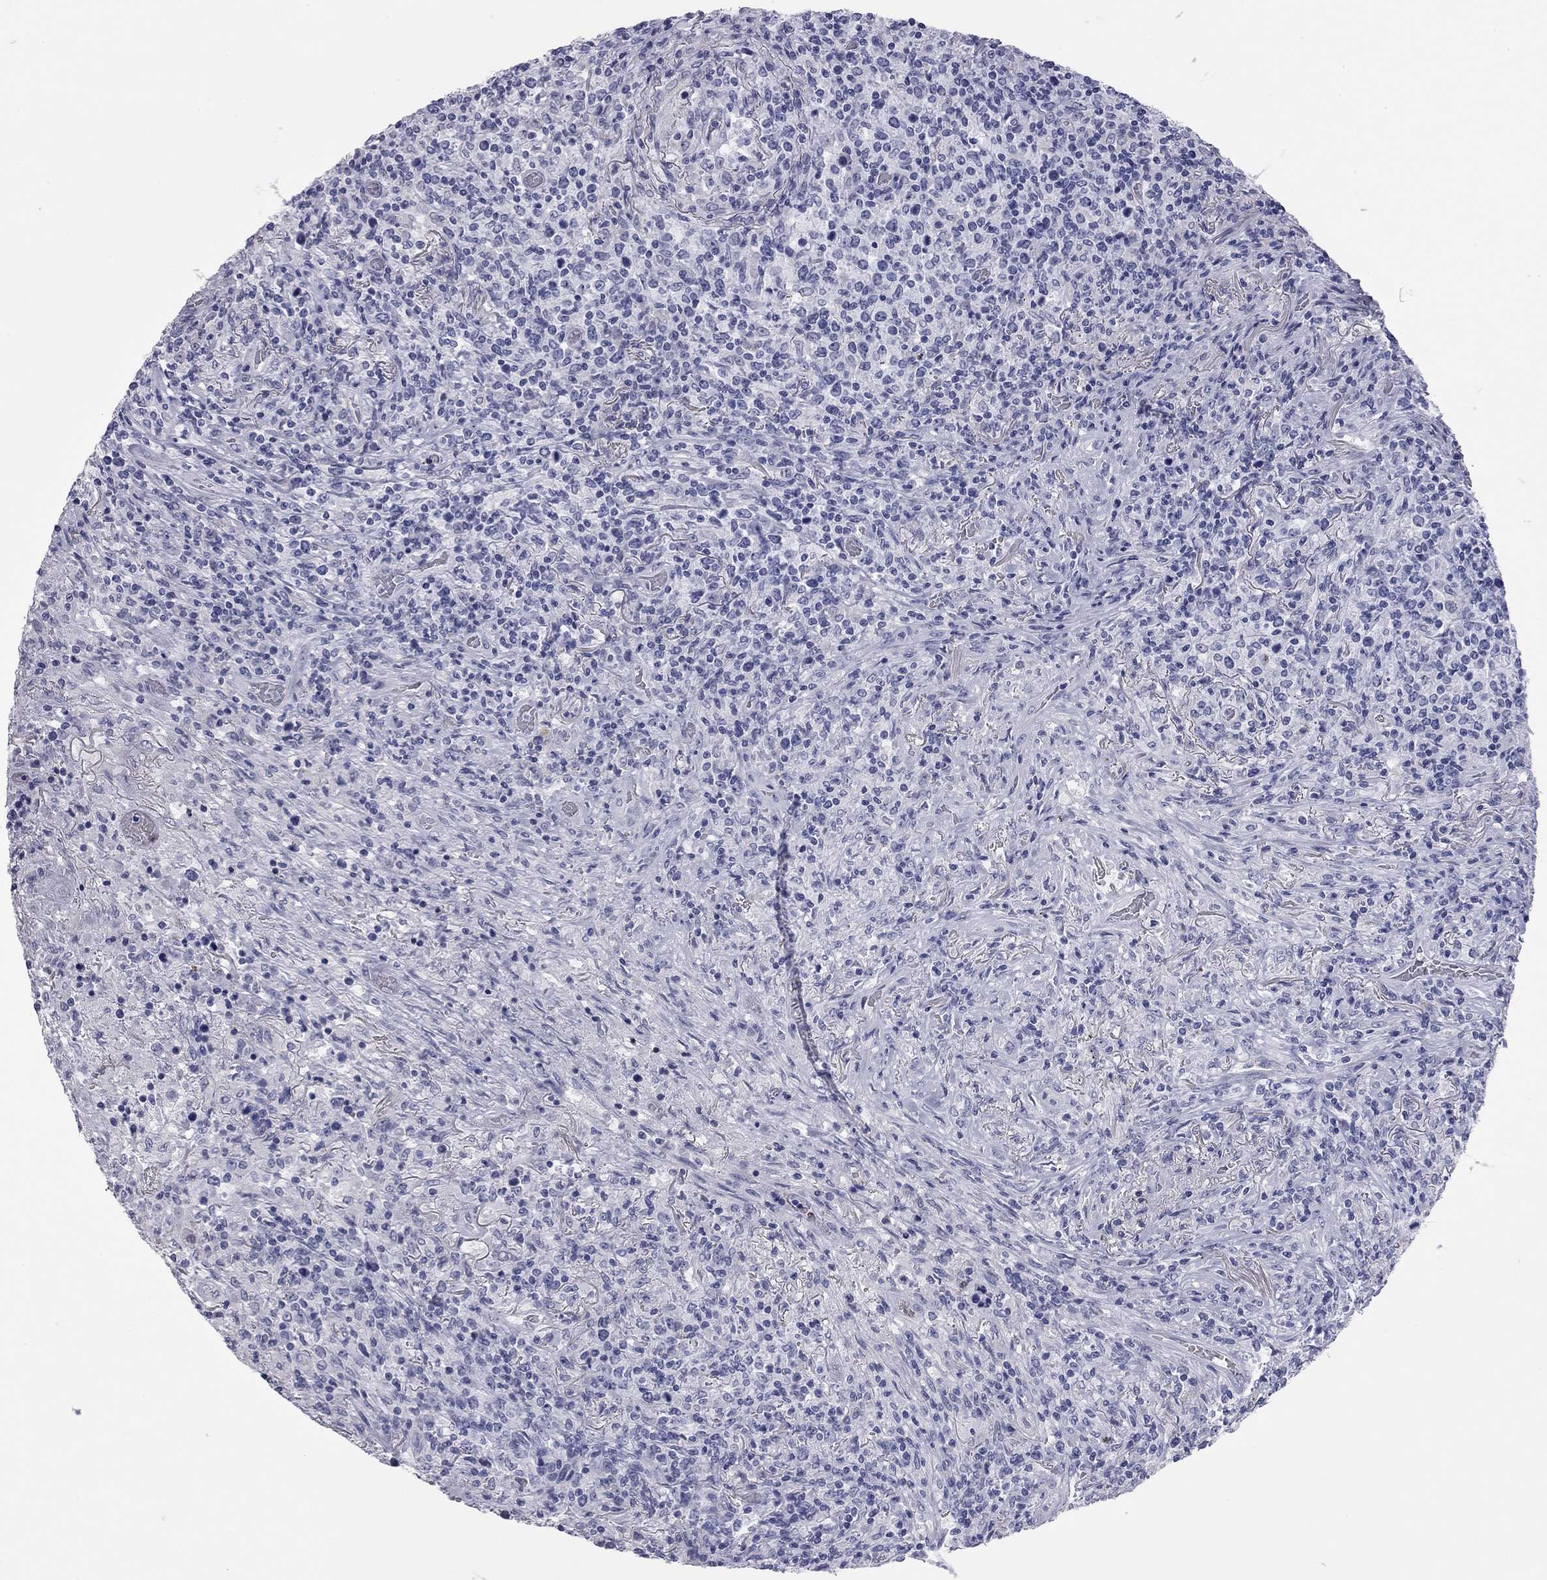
{"staining": {"intensity": "negative", "quantity": "none", "location": "none"}, "tissue": "lymphoma", "cell_type": "Tumor cells", "image_type": "cancer", "snomed": [{"axis": "morphology", "description": "Malignant lymphoma, non-Hodgkin's type, High grade"}, {"axis": "topography", "description": "Lung"}], "caption": "Immunohistochemistry histopathology image of malignant lymphoma, non-Hodgkin's type (high-grade) stained for a protein (brown), which reveals no staining in tumor cells.", "gene": "AK8", "patient": {"sex": "male", "age": 79}}